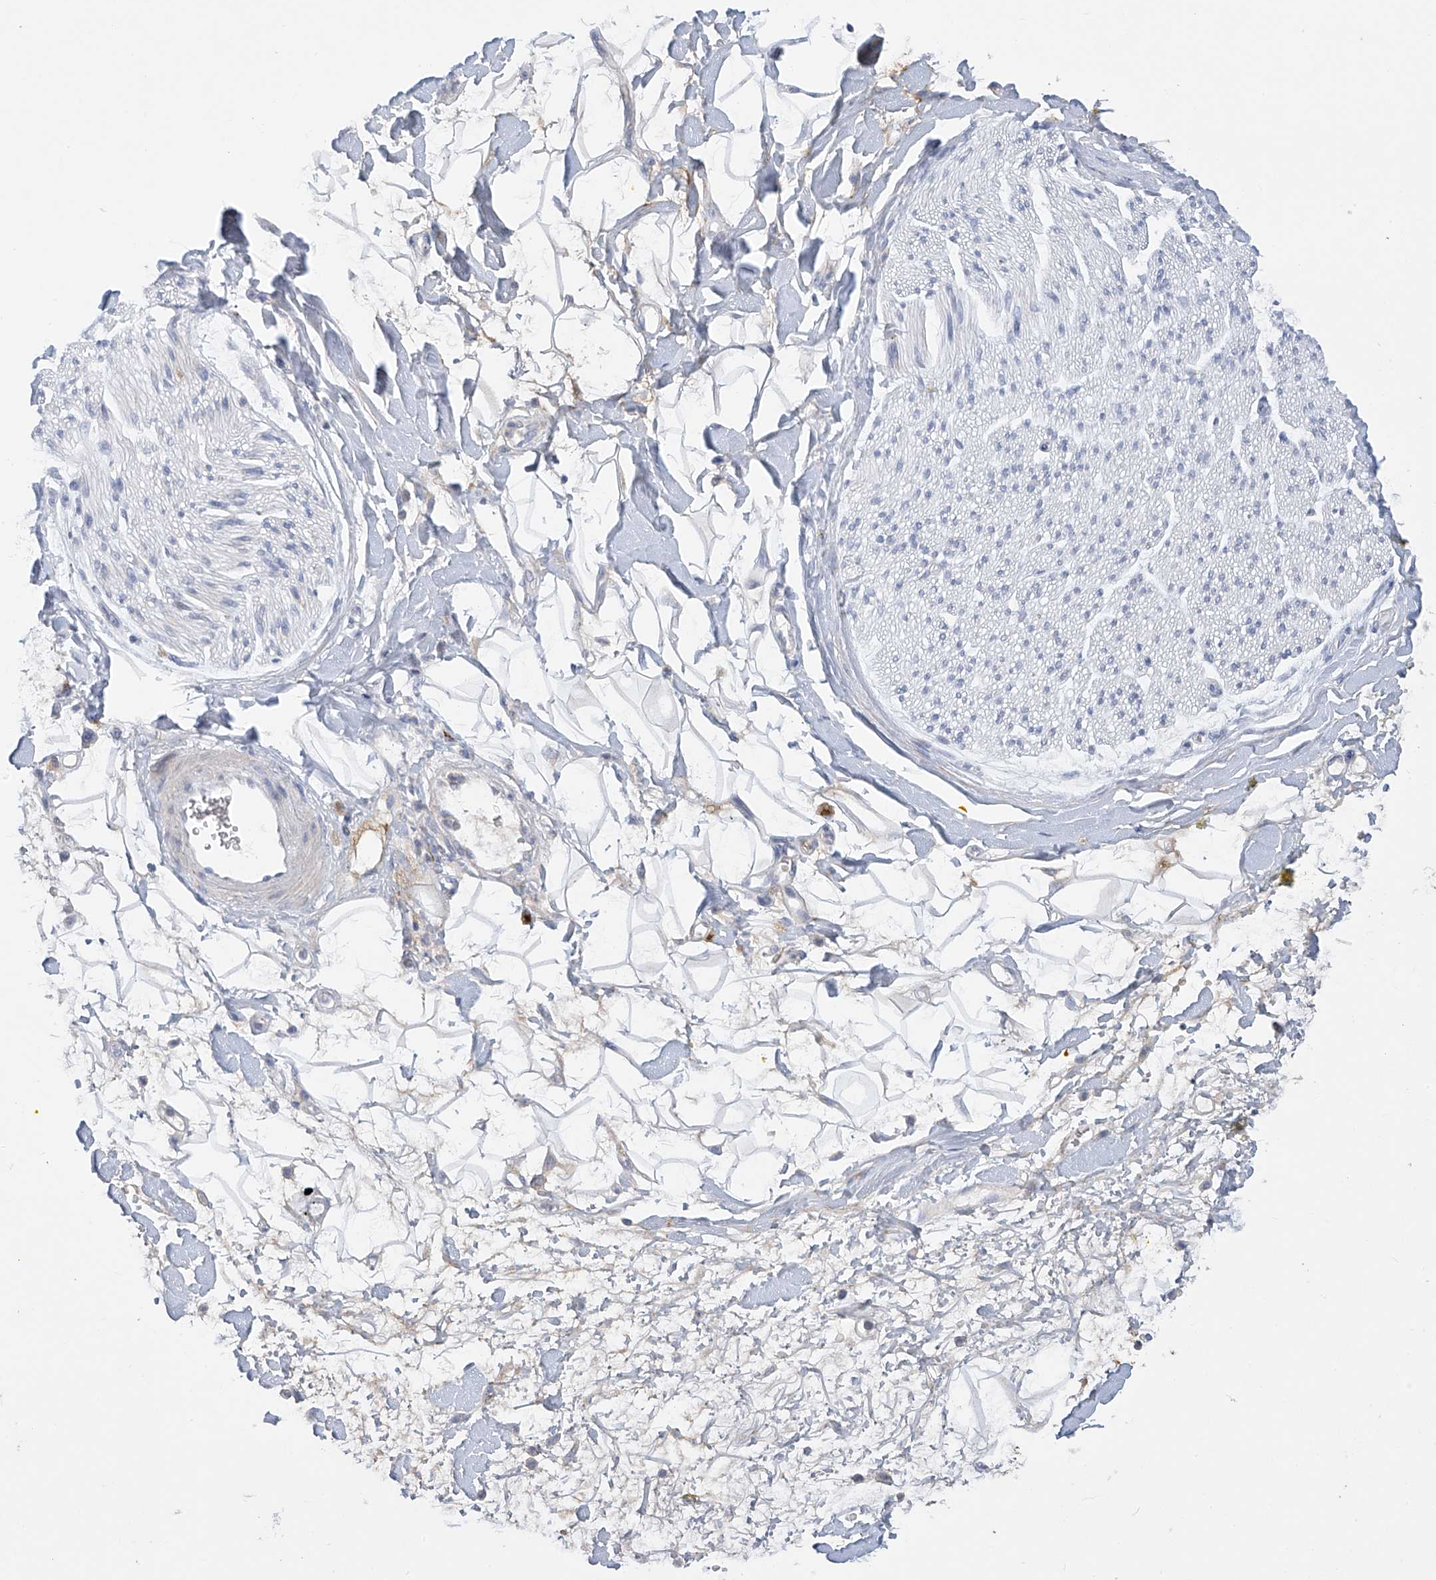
{"staining": {"intensity": "negative", "quantity": "none", "location": "none"}, "tissue": "adipose tissue", "cell_type": "Adipocytes", "image_type": "normal", "snomed": [{"axis": "morphology", "description": "Normal tissue, NOS"}, {"axis": "morphology", "description": "Adenocarcinoma, NOS"}, {"axis": "topography", "description": "Pancreas"}, {"axis": "topography", "description": "Peripheral nerve tissue"}], "caption": "Adipocytes show no significant protein staining in normal adipose tissue.", "gene": "SLCO4A1", "patient": {"sex": "male", "age": 59}}